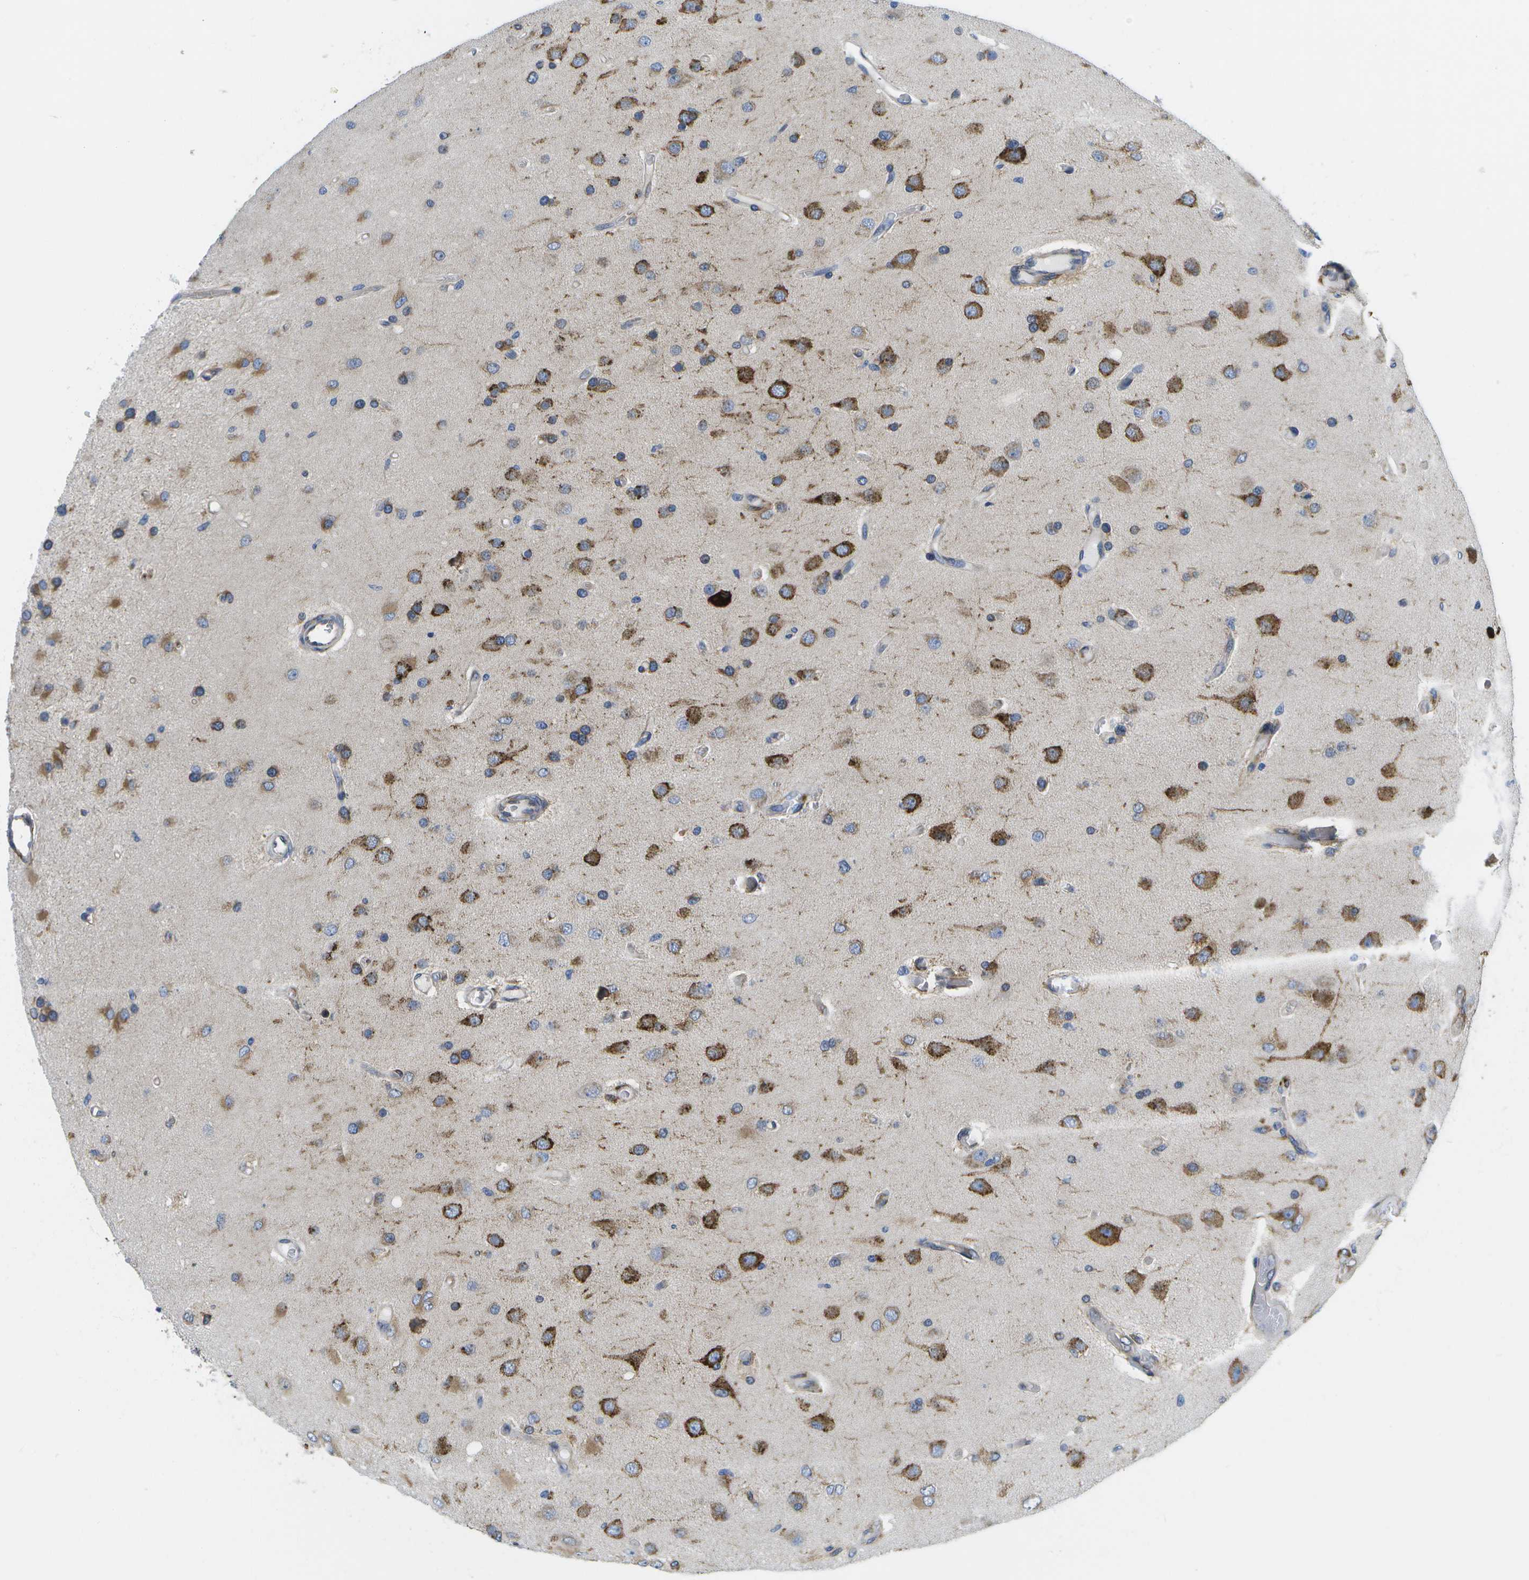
{"staining": {"intensity": "moderate", "quantity": "25%-75%", "location": "cytoplasmic/membranous"}, "tissue": "glioma", "cell_type": "Tumor cells", "image_type": "cancer", "snomed": [{"axis": "morphology", "description": "Normal tissue, NOS"}, {"axis": "morphology", "description": "Glioma, malignant, High grade"}, {"axis": "topography", "description": "Cerebral cortex"}], "caption": "Protein staining of malignant high-grade glioma tissue exhibits moderate cytoplasmic/membranous positivity in approximately 25%-75% of tumor cells. The protein of interest is shown in brown color, while the nuclei are stained blue.", "gene": "ZDHHC17", "patient": {"sex": "male", "age": 77}}